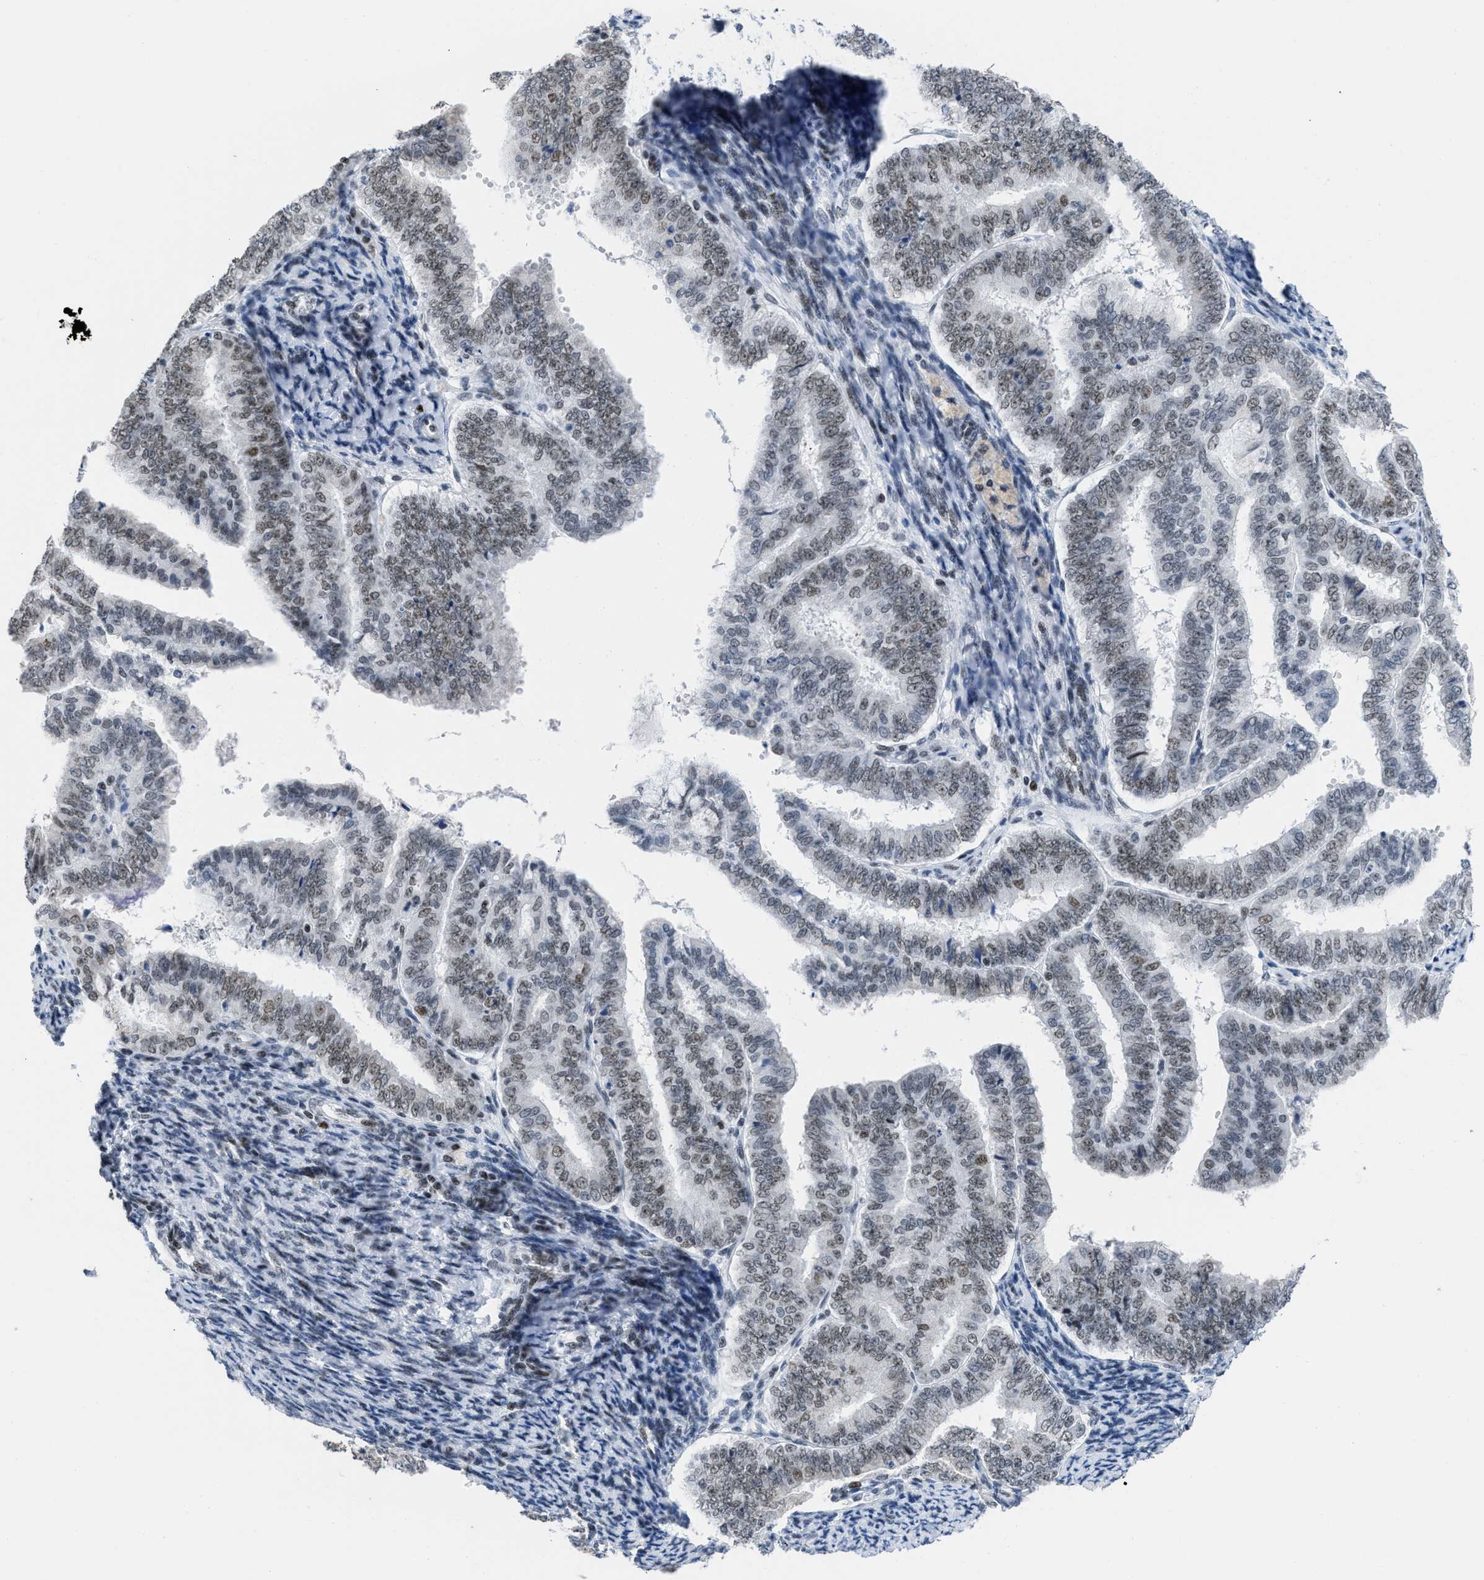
{"staining": {"intensity": "weak", "quantity": ">75%", "location": "nuclear"}, "tissue": "endometrial cancer", "cell_type": "Tumor cells", "image_type": "cancer", "snomed": [{"axis": "morphology", "description": "Adenocarcinoma, NOS"}, {"axis": "topography", "description": "Endometrium"}], "caption": "Adenocarcinoma (endometrial) stained with DAB immunohistochemistry (IHC) displays low levels of weak nuclear staining in about >75% of tumor cells. (IHC, brightfield microscopy, high magnification).", "gene": "TERF2IP", "patient": {"sex": "female", "age": 63}}